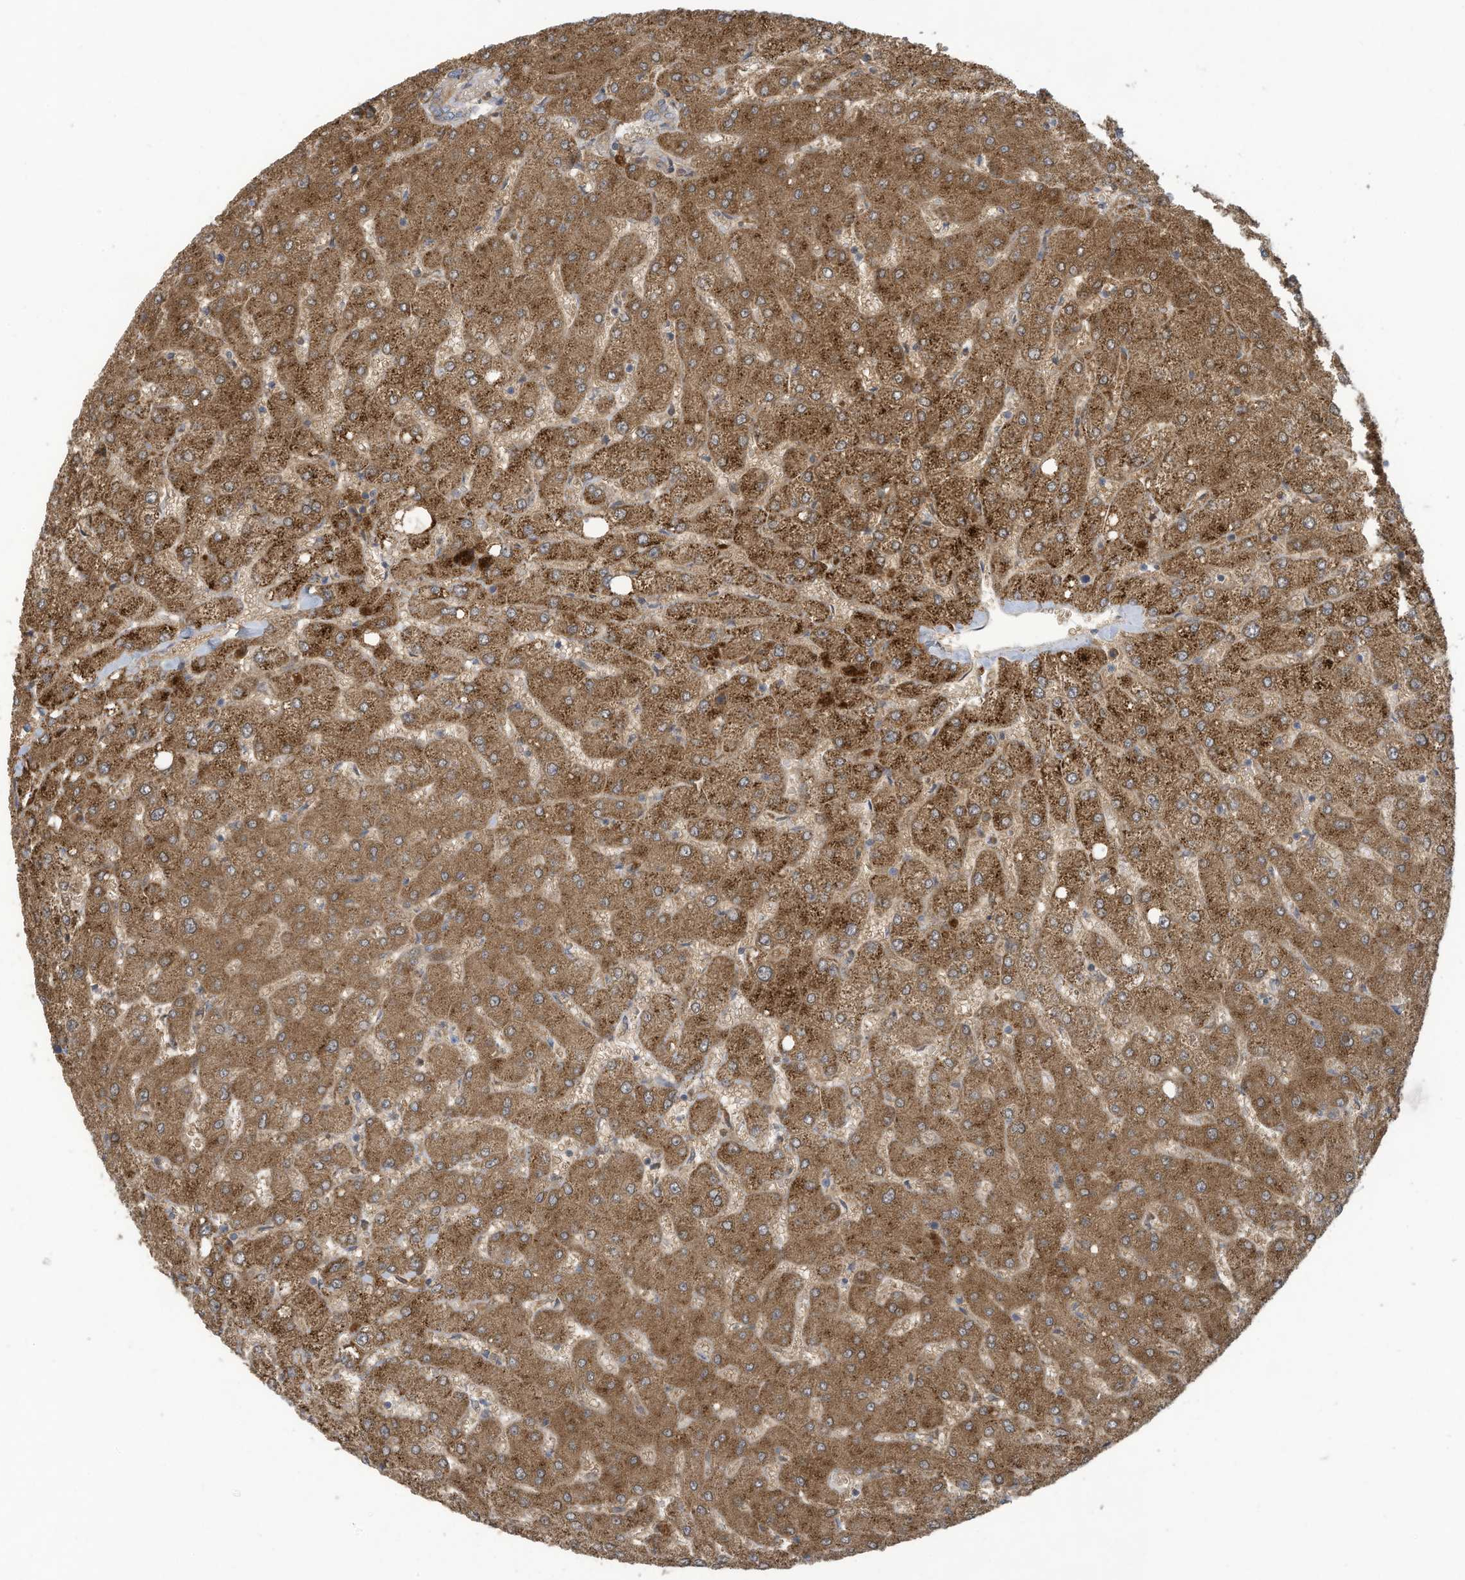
{"staining": {"intensity": "weak", "quantity": ">75%", "location": "cytoplasmic/membranous"}, "tissue": "liver", "cell_type": "Cholangiocytes", "image_type": "normal", "snomed": [{"axis": "morphology", "description": "Normal tissue, NOS"}, {"axis": "topography", "description": "Liver"}], "caption": "Immunohistochemical staining of benign liver displays >75% levels of weak cytoplasmic/membranous protein staining in approximately >75% of cholangiocytes.", "gene": "ADI1", "patient": {"sex": "female", "age": 54}}